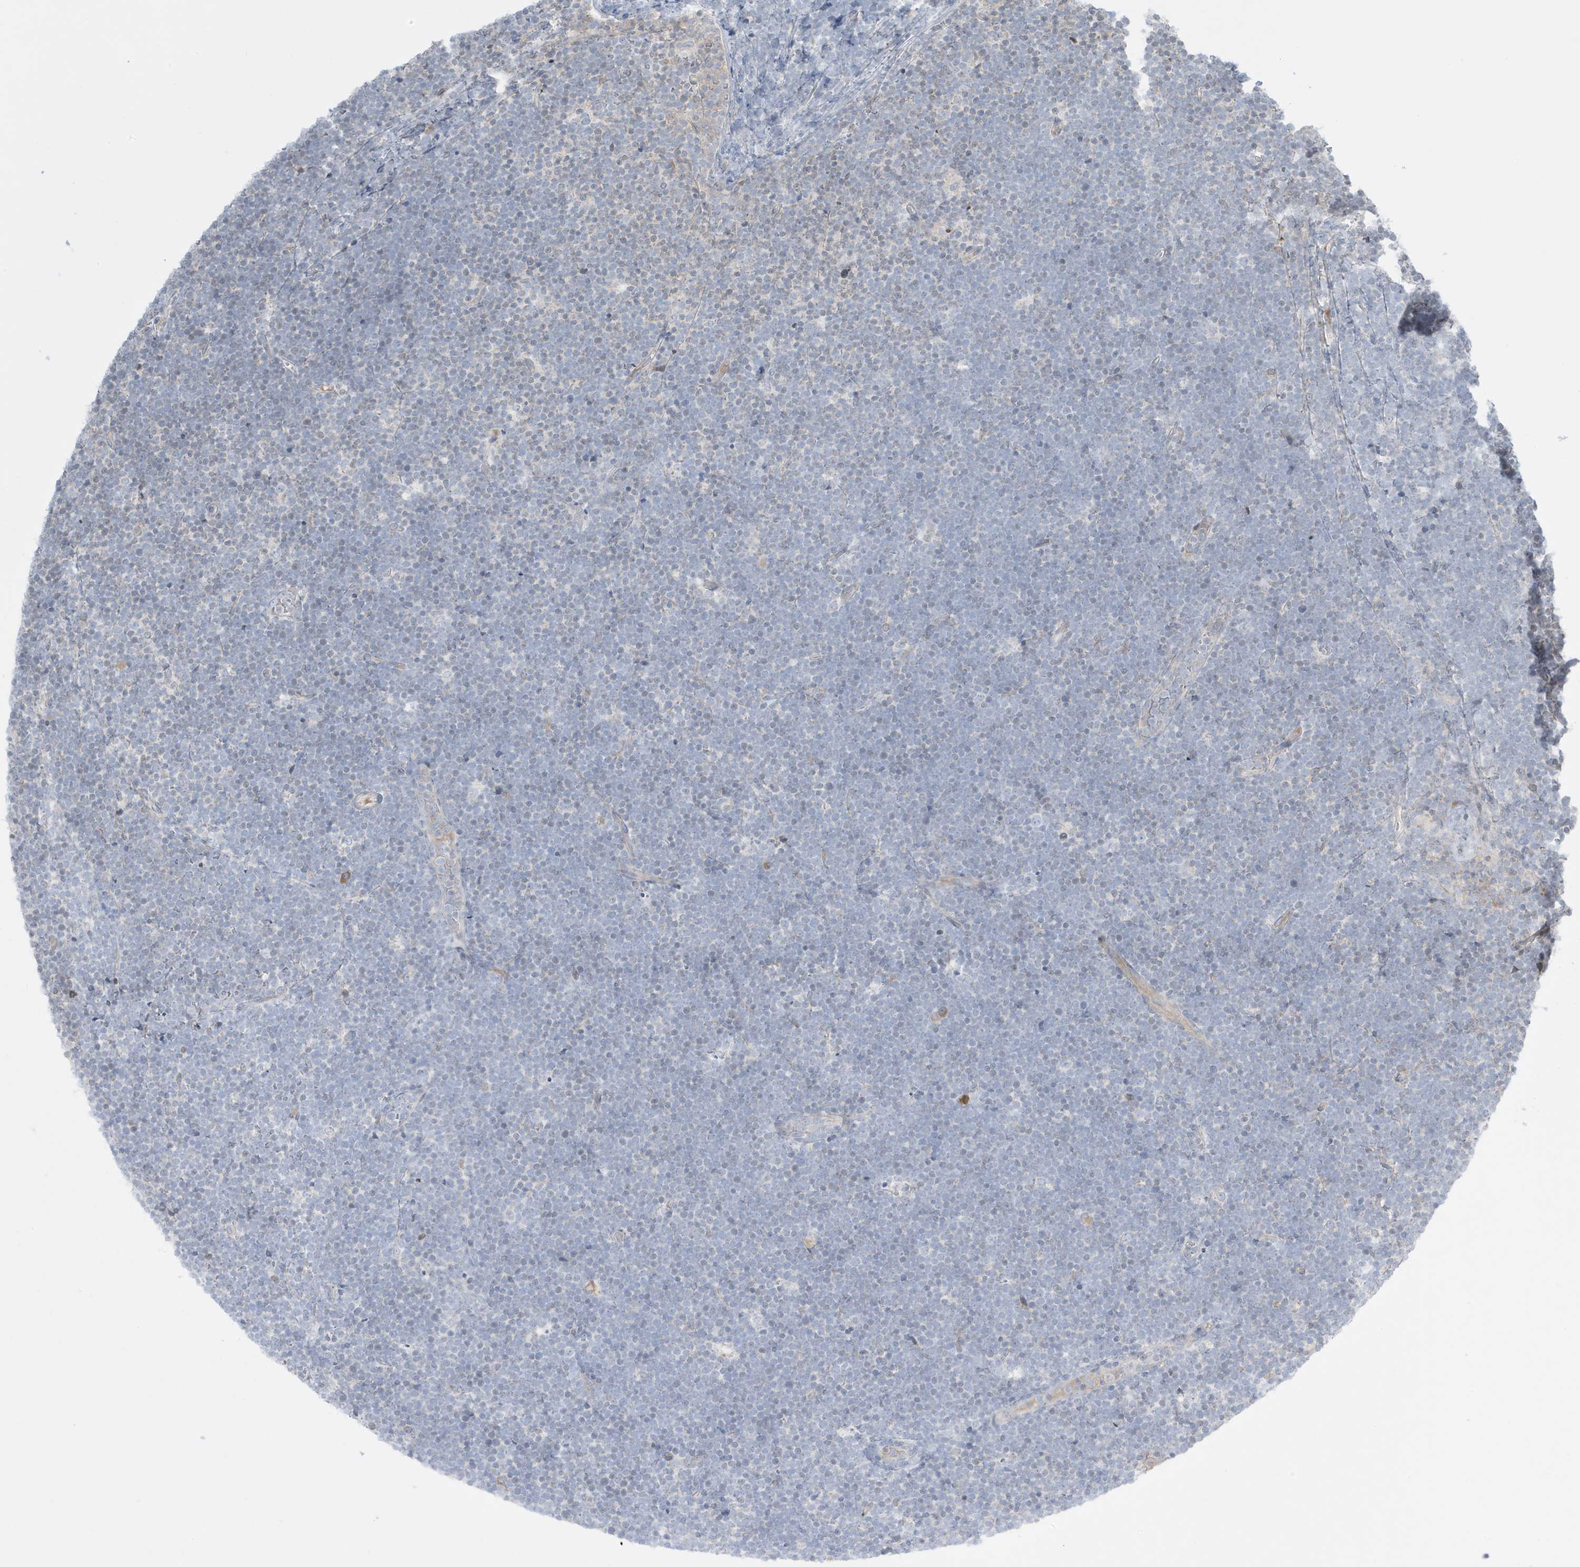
{"staining": {"intensity": "negative", "quantity": "none", "location": "none"}, "tissue": "lymphoma", "cell_type": "Tumor cells", "image_type": "cancer", "snomed": [{"axis": "morphology", "description": "Malignant lymphoma, non-Hodgkin's type, High grade"}, {"axis": "topography", "description": "Lymph node"}], "caption": "An image of high-grade malignant lymphoma, non-Hodgkin's type stained for a protein shows no brown staining in tumor cells.", "gene": "FNDC1", "patient": {"sex": "male", "age": 13}}